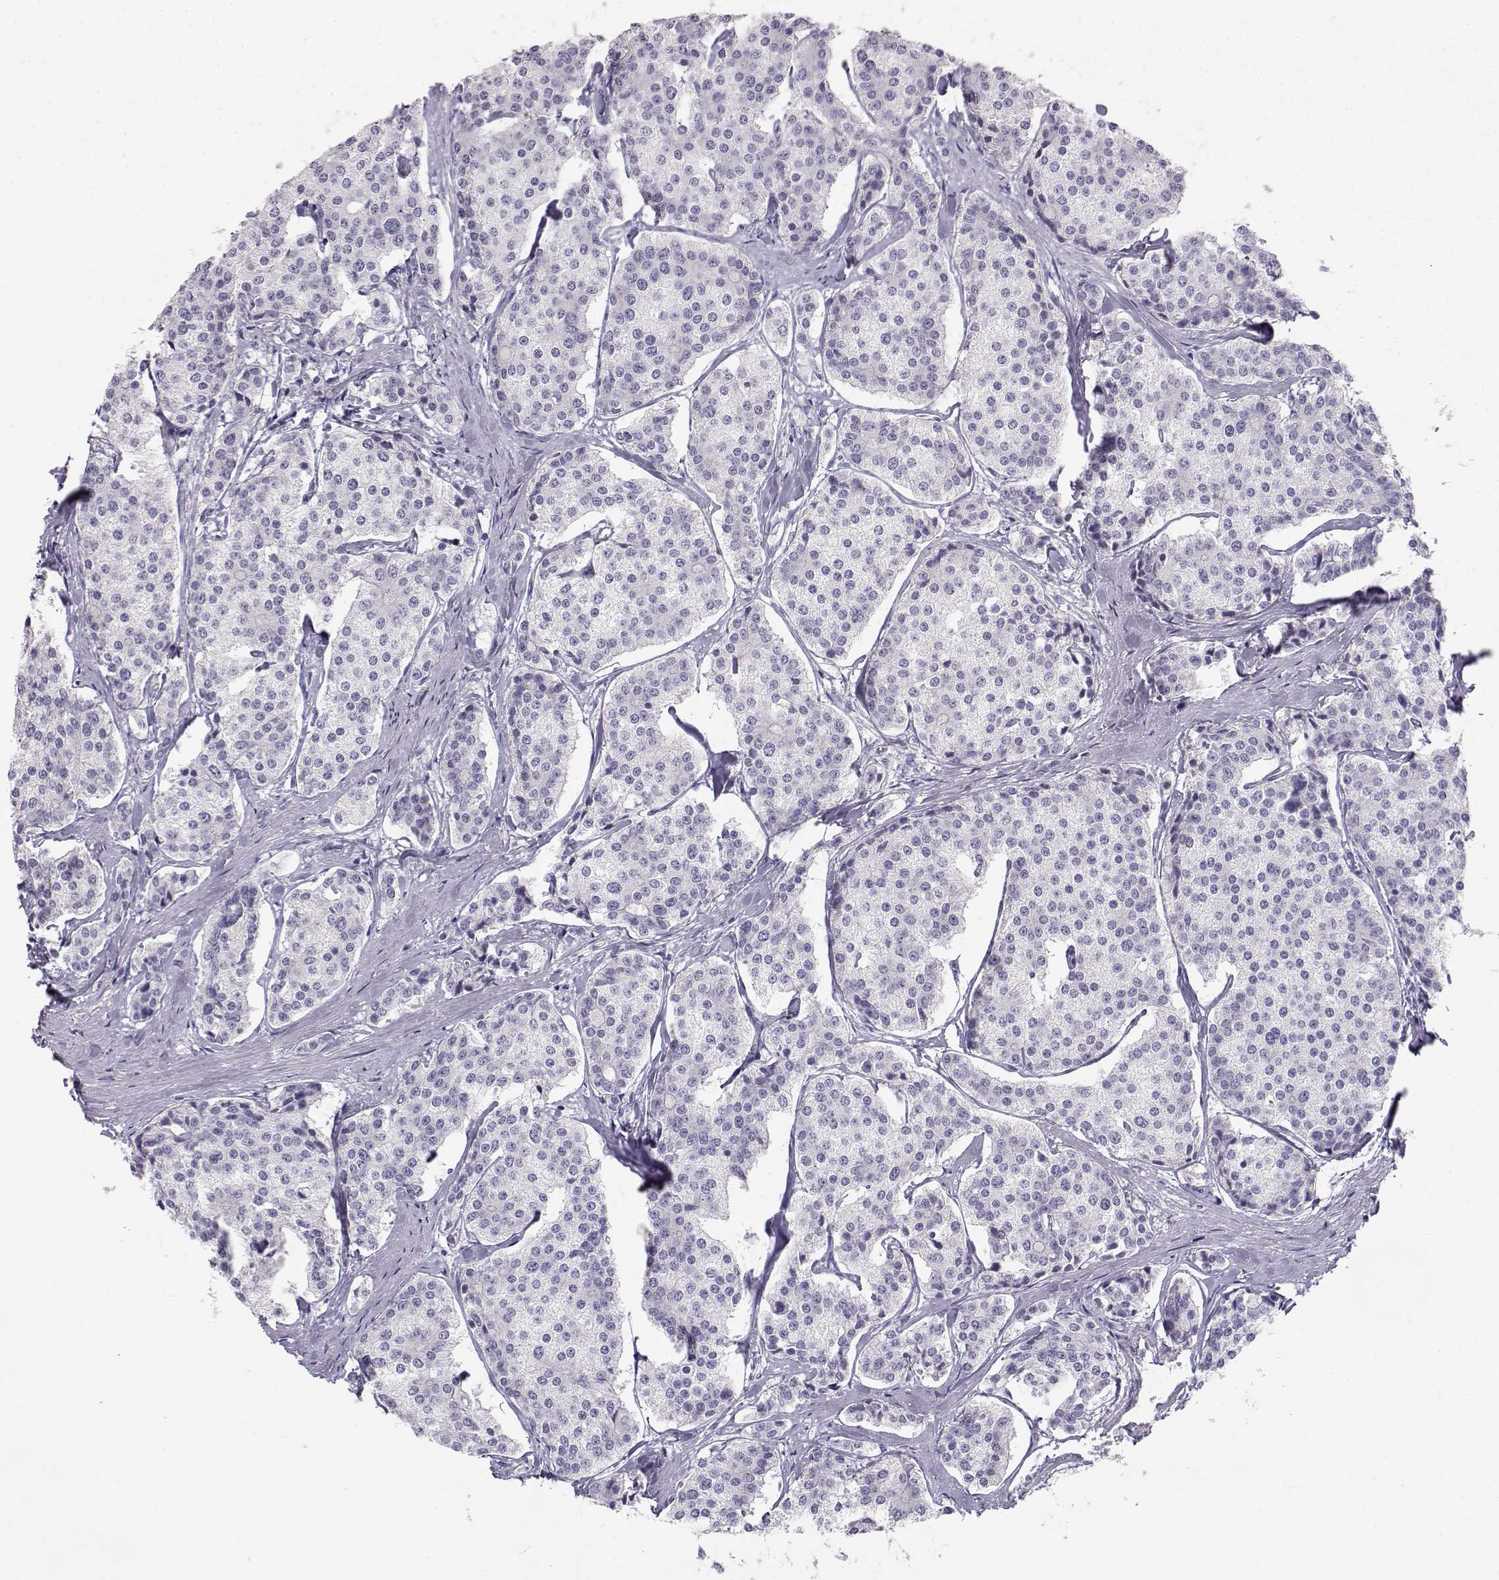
{"staining": {"intensity": "negative", "quantity": "none", "location": "none"}, "tissue": "carcinoid", "cell_type": "Tumor cells", "image_type": "cancer", "snomed": [{"axis": "morphology", "description": "Carcinoid, malignant, NOS"}, {"axis": "topography", "description": "Small intestine"}], "caption": "Tumor cells are negative for brown protein staining in carcinoid. (IHC, brightfield microscopy, high magnification).", "gene": "OPN5", "patient": {"sex": "female", "age": 65}}